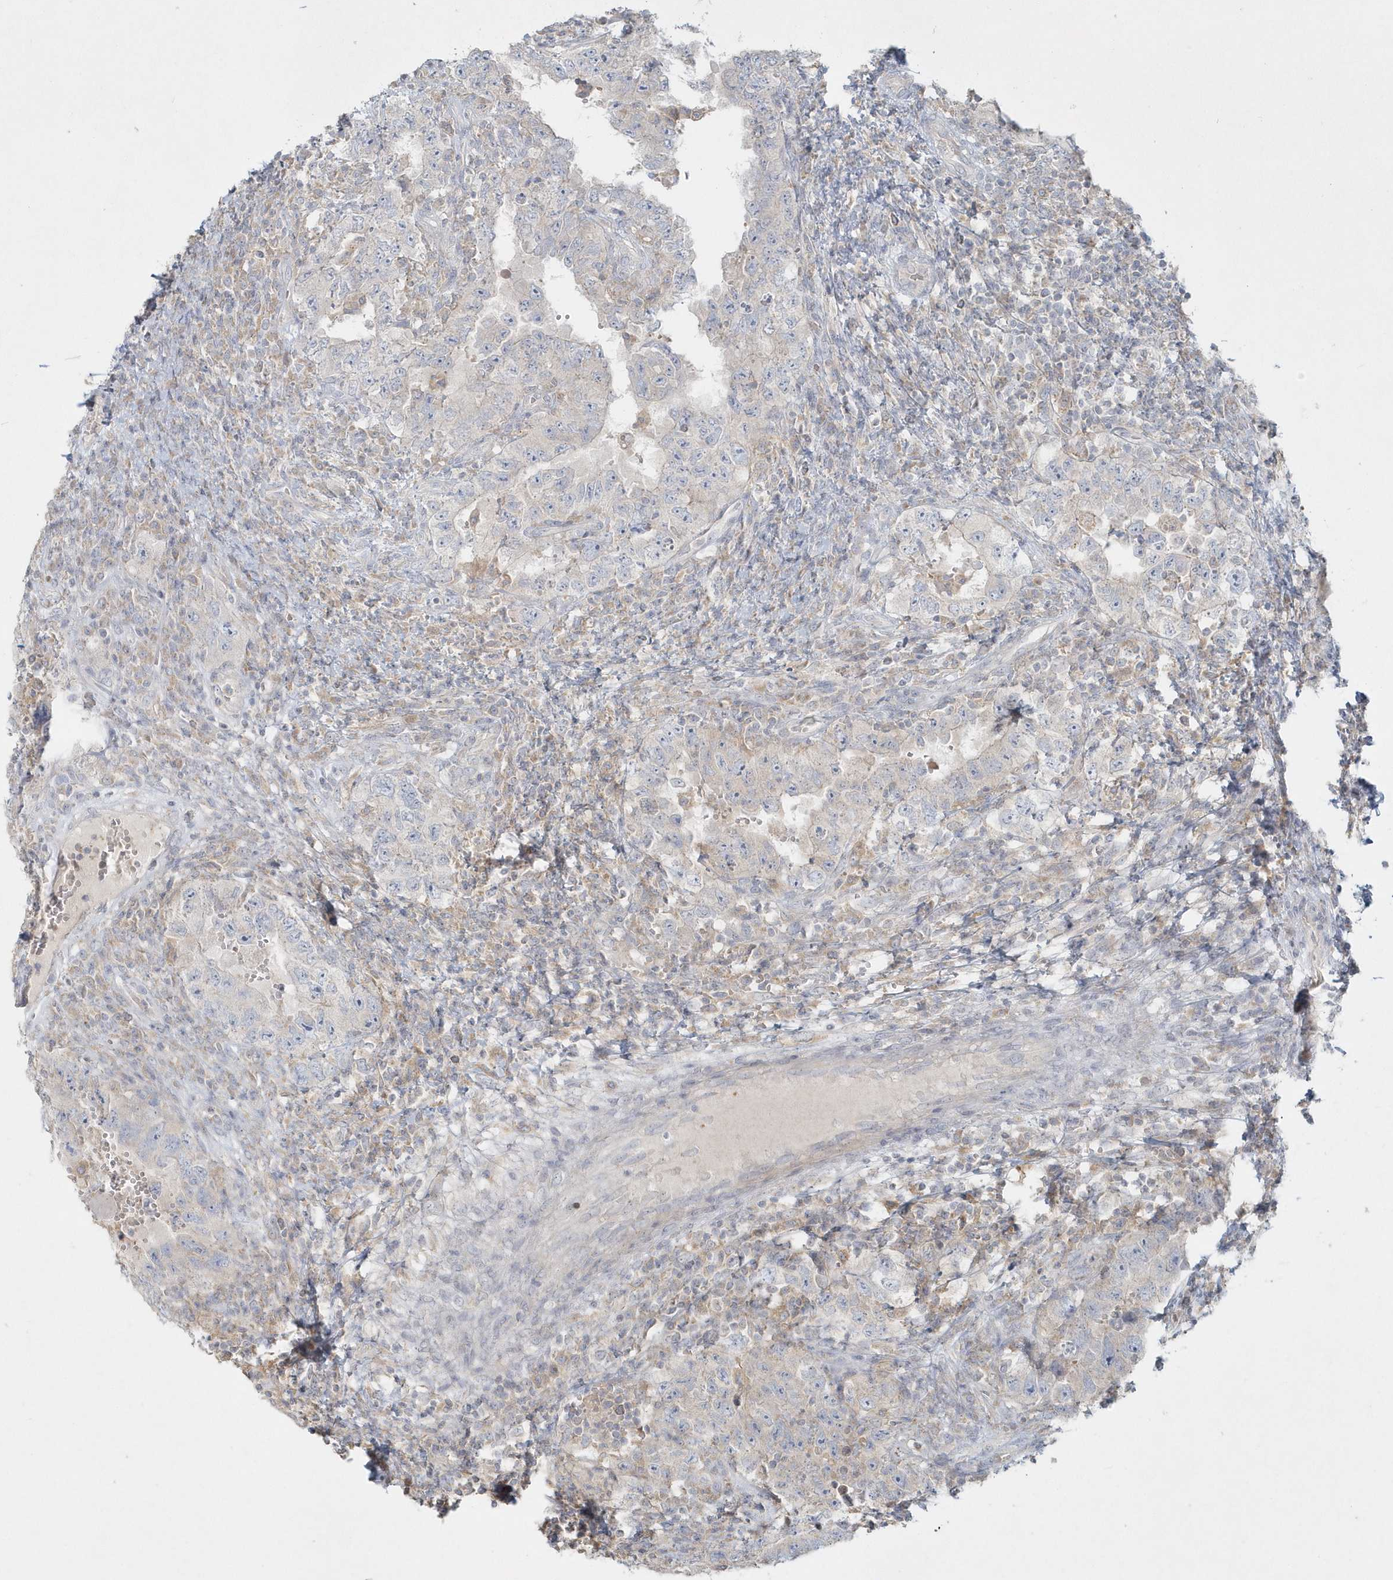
{"staining": {"intensity": "negative", "quantity": "none", "location": "none"}, "tissue": "testis cancer", "cell_type": "Tumor cells", "image_type": "cancer", "snomed": [{"axis": "morphology", "description": "Carcinoma, Embryonal, NOS"}, {"axis": "topography", "description": "Testis"}], "caption": "DAB (3,3'-diaminobenzidine) immunohistochemical staining of embryonal carcinoma (testis) exhibits no significant expression in tumor cells.", "gene": "BLTP3A", "patient": {"sex": "male", "age": 26}}